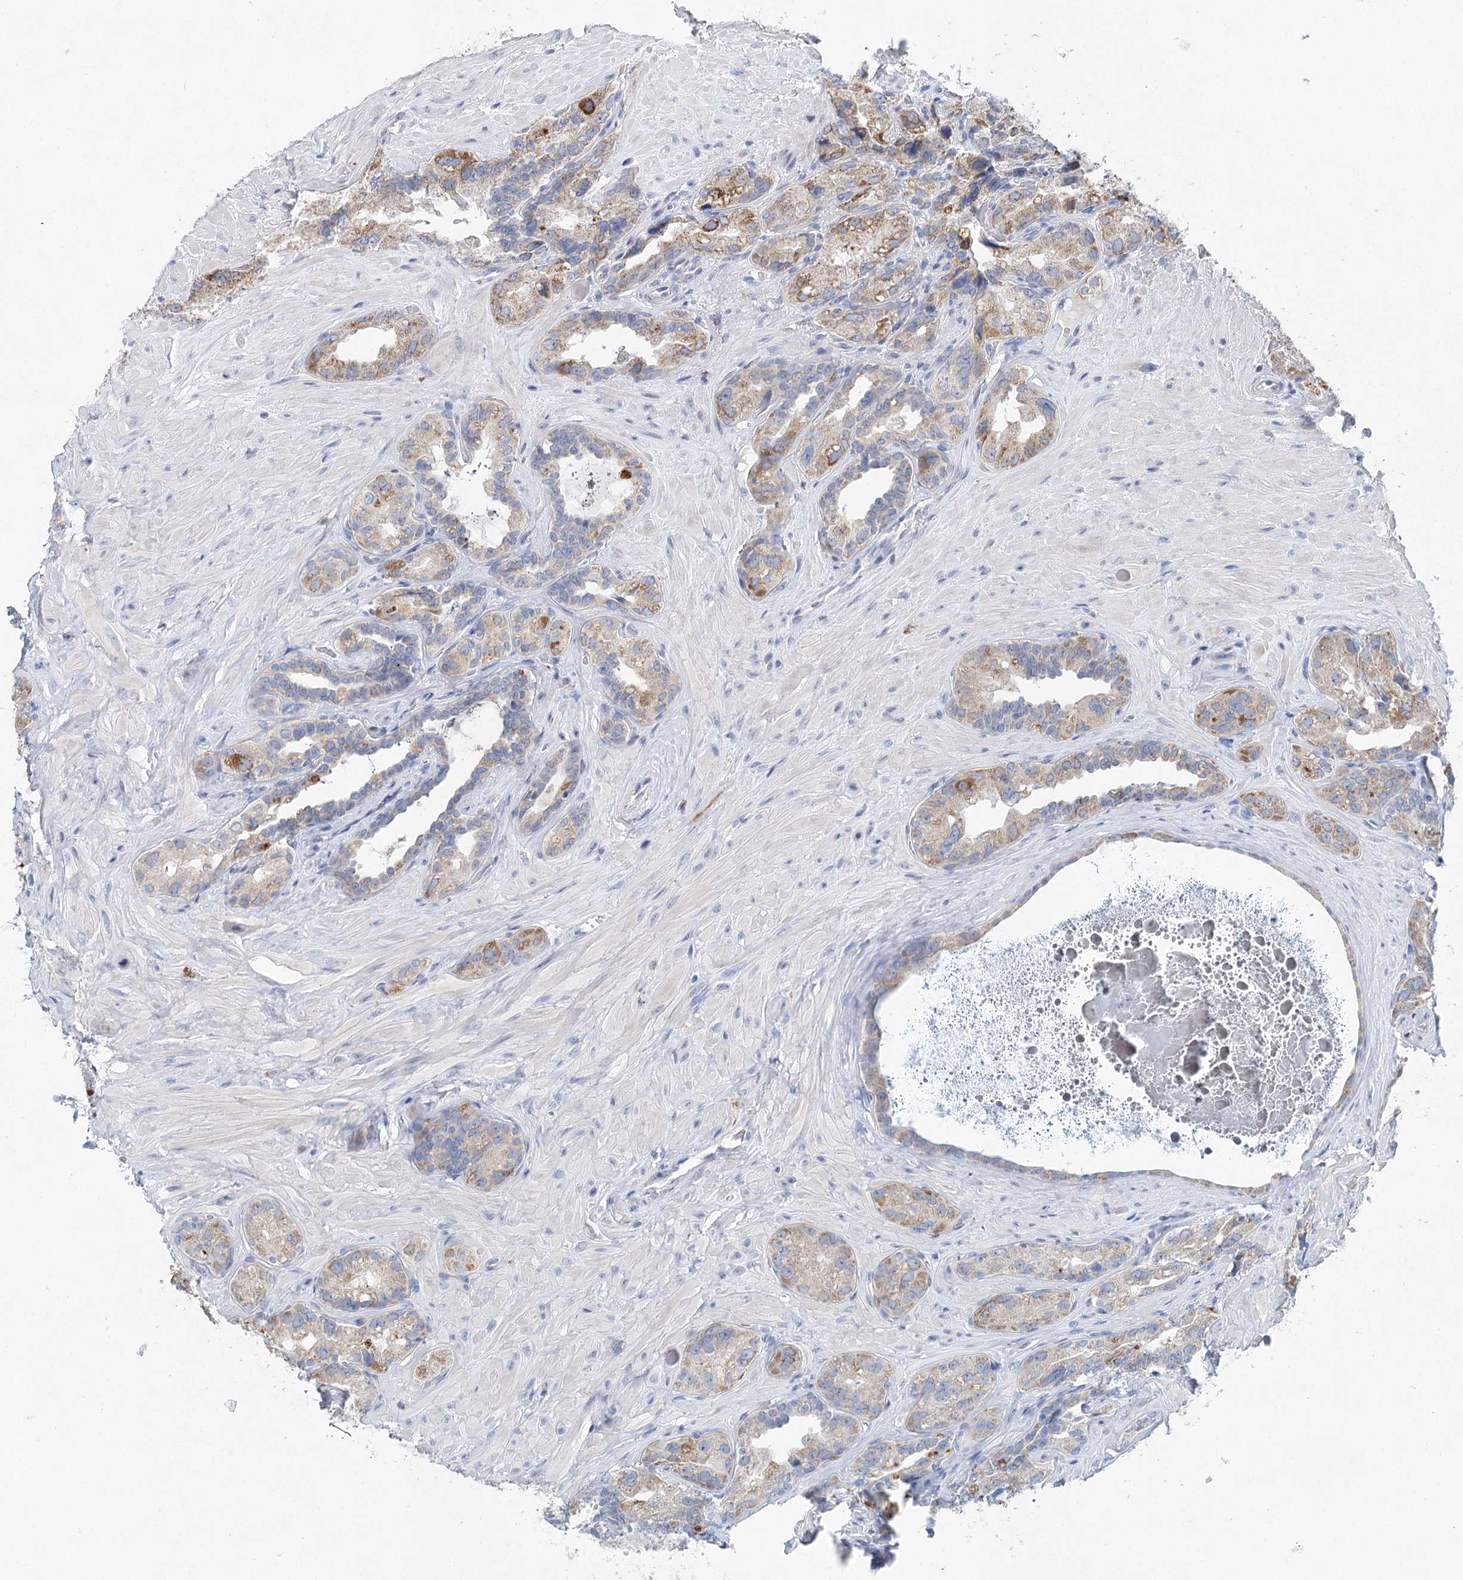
{"staining": {"intensity": "moderate", "quantity": "25%-75%", "location": "cytoplasmic/membranous"}, "tissue": "seminal vesicle", "cell_type": "Glandular cells", "image_type": "normal", "snomed": [{"axis": "morphology", "description": "Normal tissue, NOS"}, {"axis": "topography", "description": "Seminal veicle"}, {"axis": "topography", "description": "Peripheral nerve tissue"}], "caption": "IHC staining of normal seminal vesicle, which demonstrates medium levels of moderate cytoplasmic/membranous expression in approximately 25%-75% of glandular cells indicating moderate cytoplasmic/membranous protein staining. The staining was performed using DAB (brown) for protein detection and nuclei were counterstained in hematoxylin (blue).", "gene": "XPO6", "patient": {"sex": "male", "age": 67}}